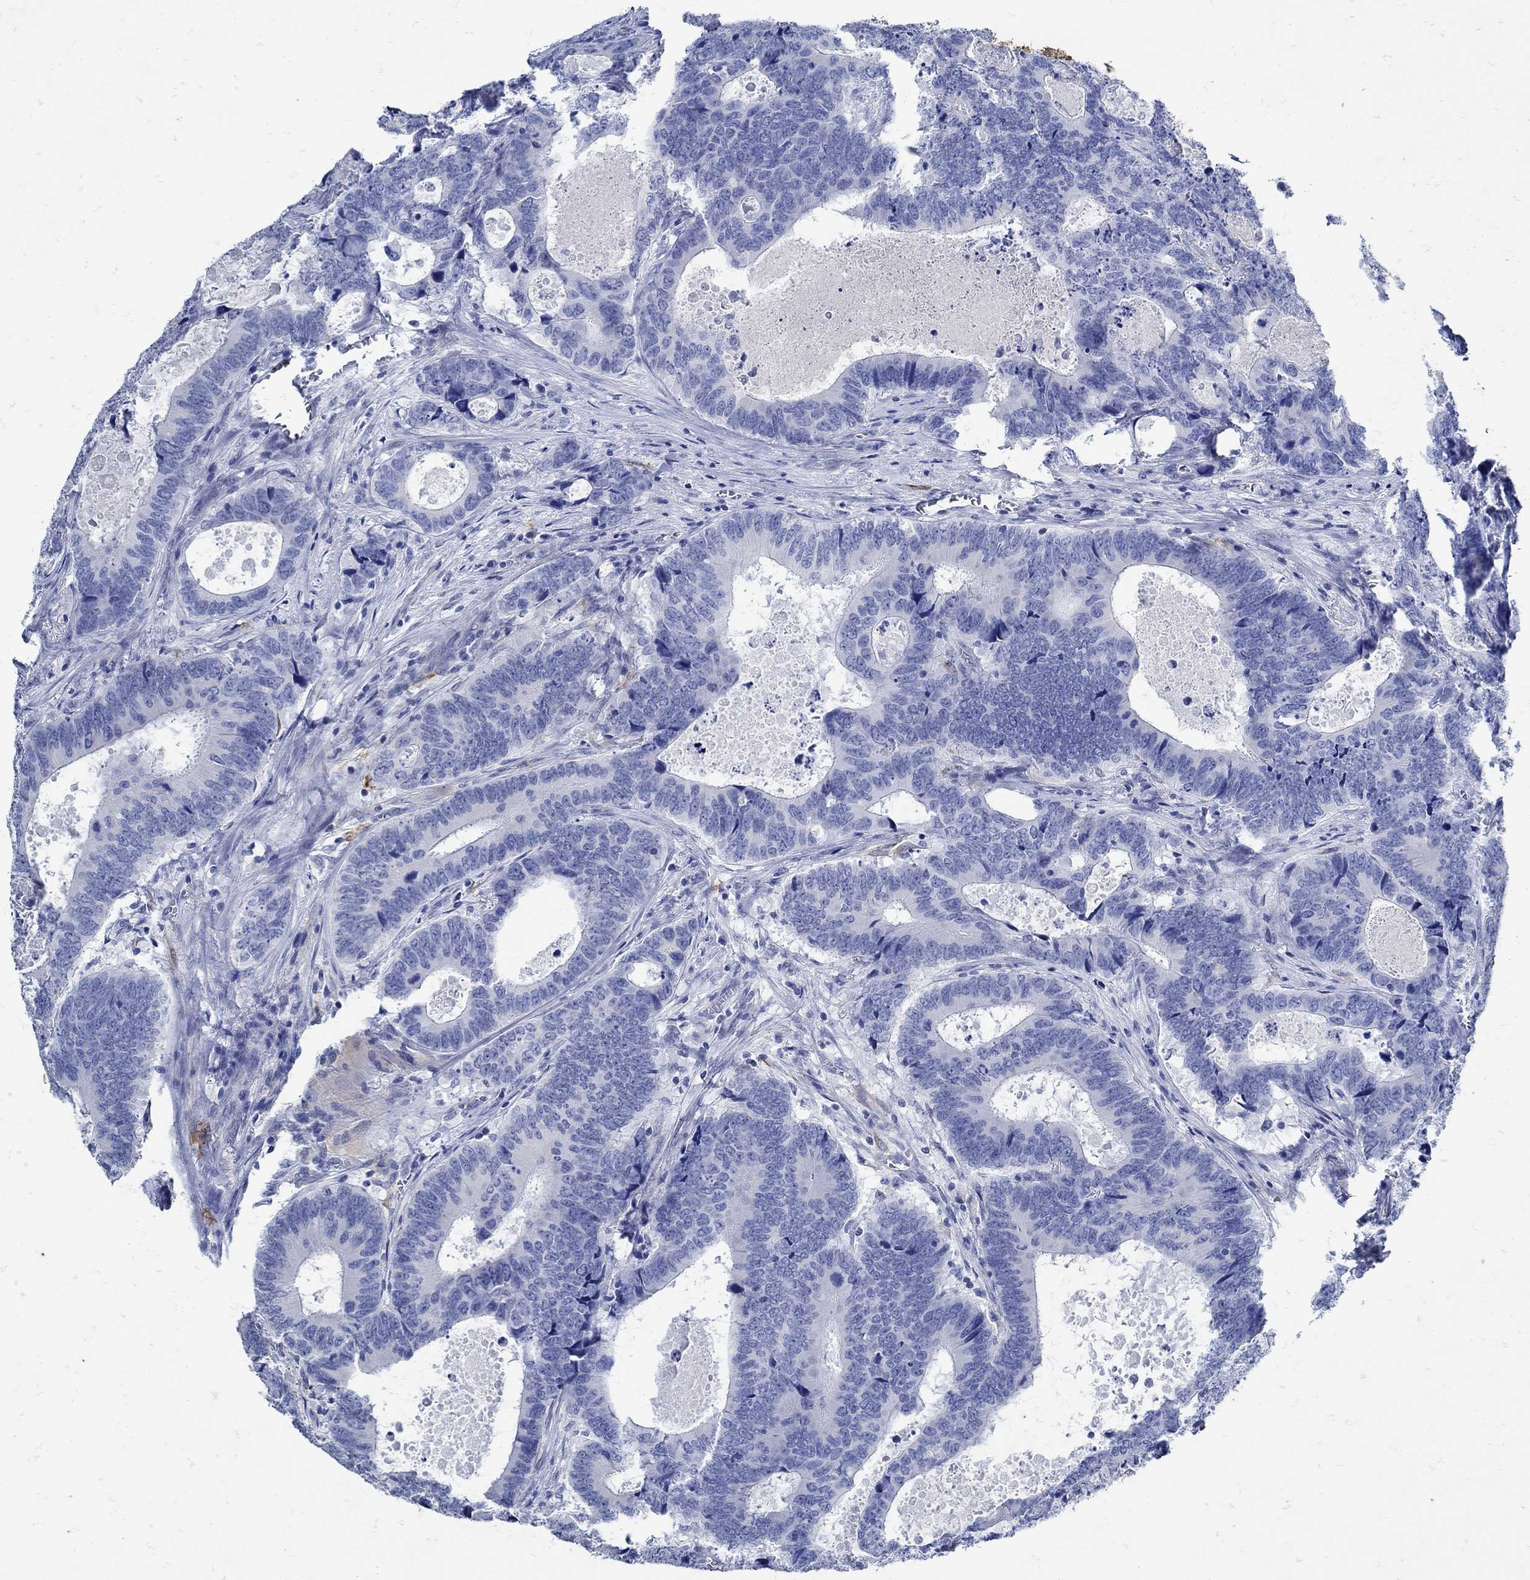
{"staining": {"intensity": "negative", "quantity": "none", "location": "none"}, "tissue": "colorectal cancer", "cell_type": "Tumor cells", "image_type": "cancer", "snomed": [{"axis": "morphology", "description": "Adenocarcinoma, NOS"}, {"axis": "topography", "description": "Colon"}], "caption": "IHC micrograph of neoplastic tissue: colorectal cancer stained with DAB reveals no significant protein staining in tumor cells.", "gene": "NOS1", "patient": {"sex": "female", "age": 82}}